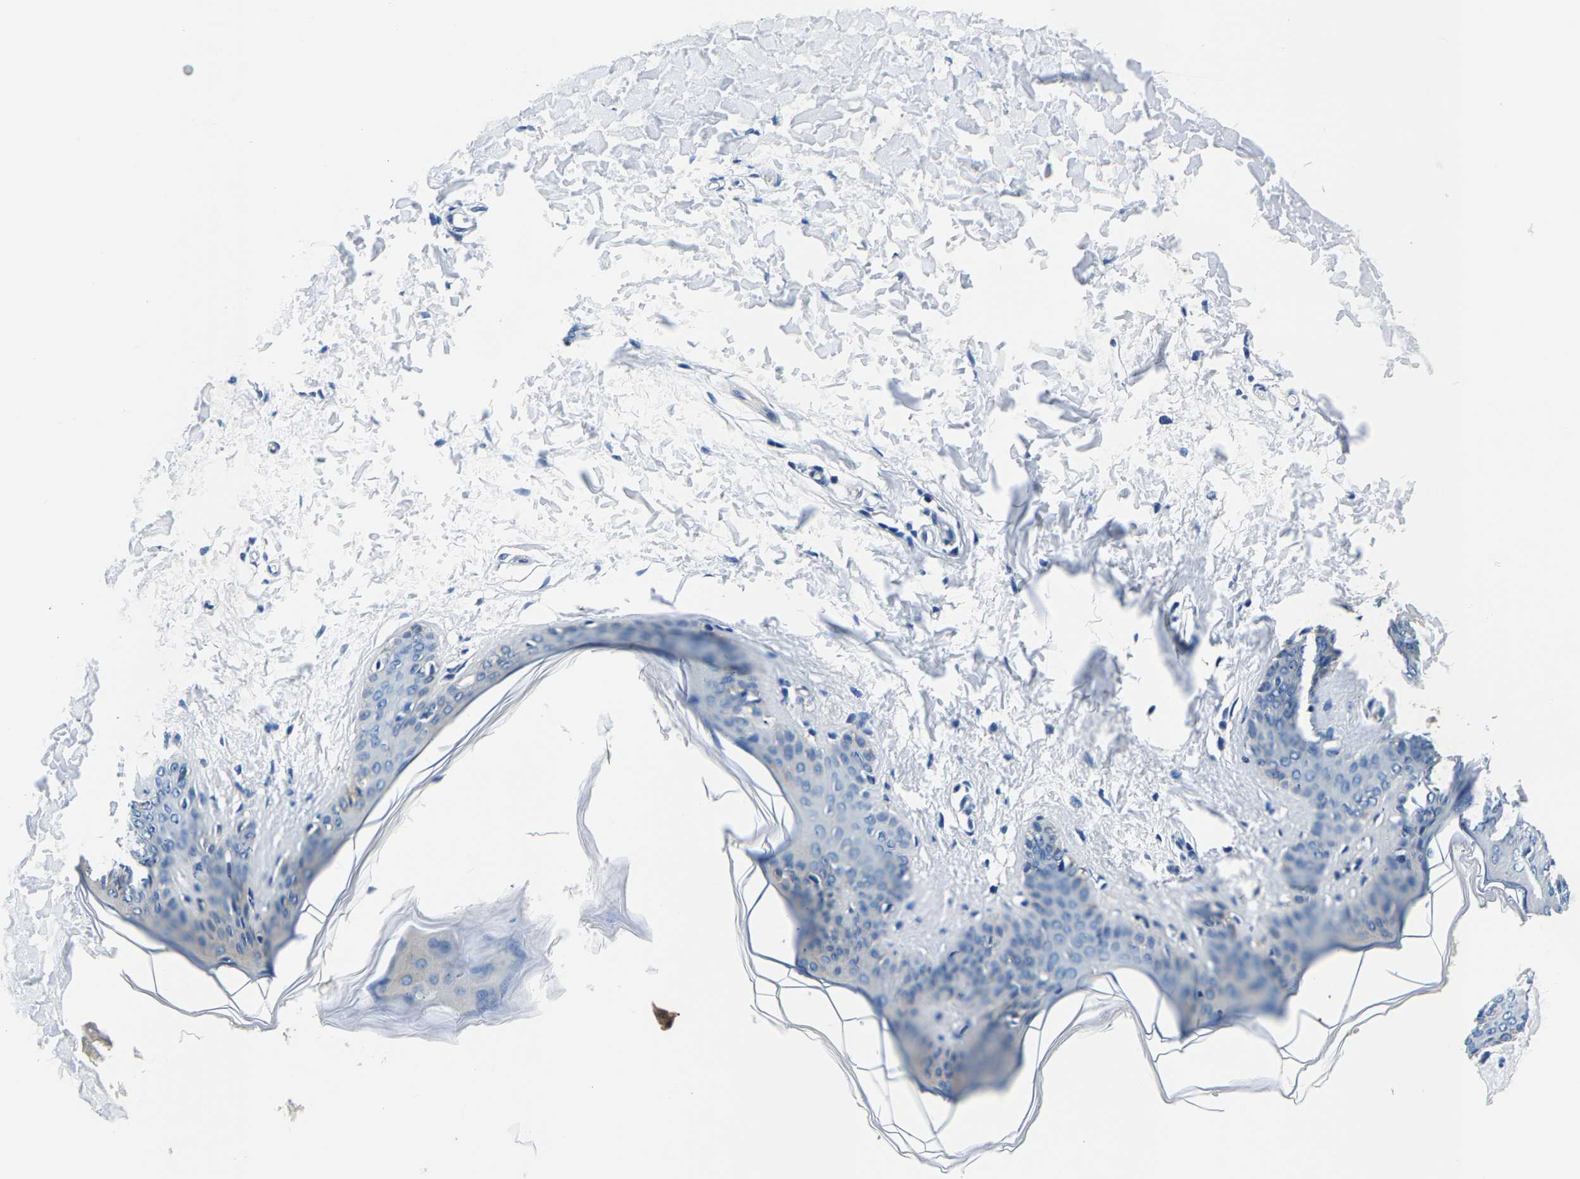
{"staining": {"intensity": "negative", "quantity": "none", "location": "none"}, "tissue": "skin", "cell_type": "Fibroblasts", "image_type": "normal", "snomed": [{"axis": "morphology", "description": "Normal tissue, NOS"}, {"axis": "topography", "description": "Skin"}], "caption": "Protein analysis of benign skin shows no significant staining in fibroblasts. (Brightfield microscopy of DAB (3,3'-diaminobenzidine) IHC at high magnification).", "gene": "ALDOB", "patient": {"sex": "female", "age": 17}}